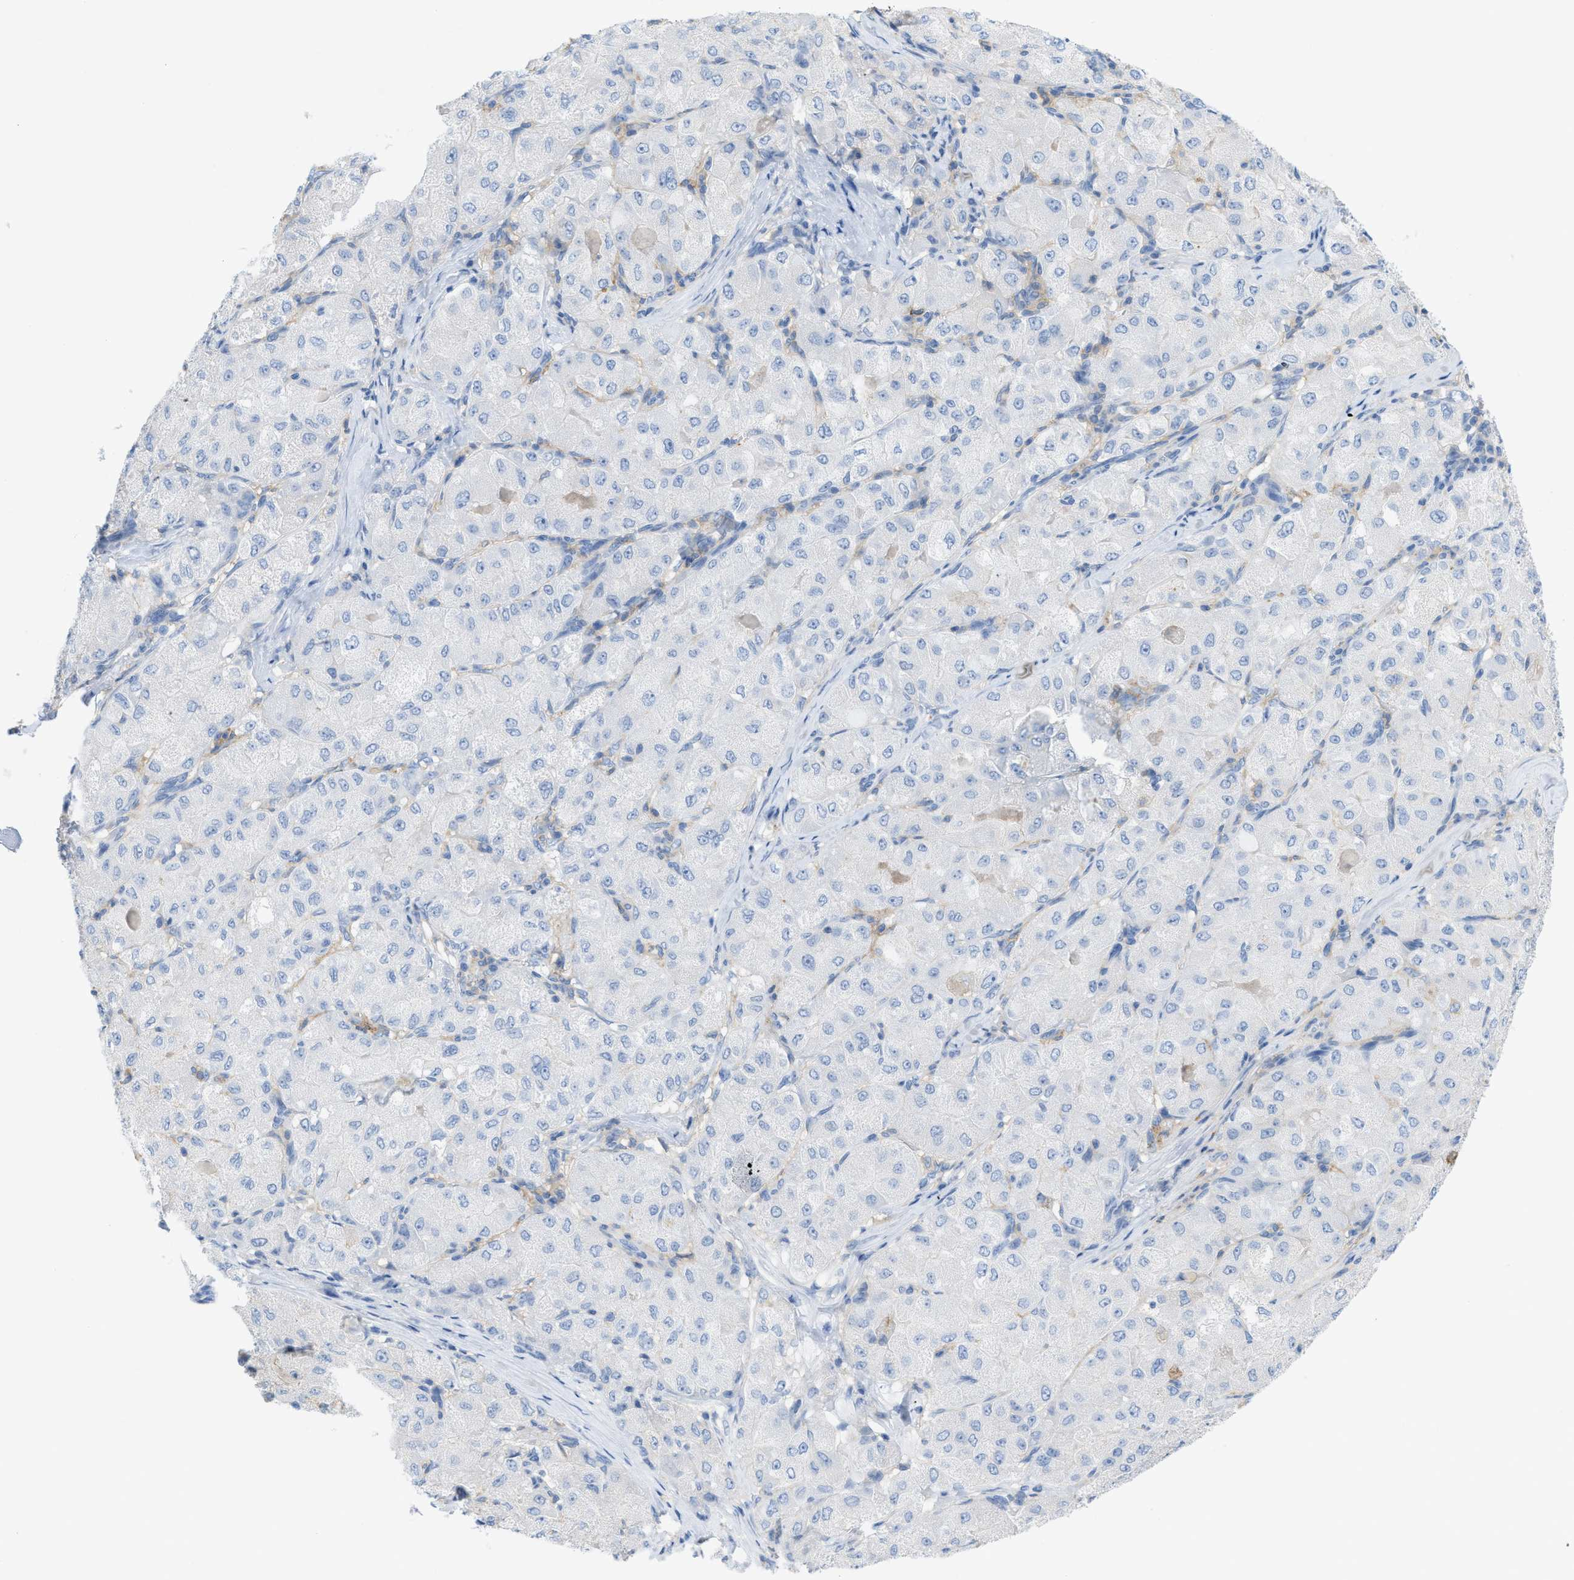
{"staining": {"intensity": "negative", "quantity": "none", "location": "none"}, "tissue": "liver cancer", "cell_type": "Tumor cells", "image_type": "cancer", "snomed": [{"axis": "morphology", "description": "Carcinoma, Hepatocellular, NOS"}, {"axis": "topography", "description": "Liver"}], "caption": "This is an immunohistochemistry (IHC) histopathology image of human liver cancer. There is no positivity in tumor cells.", "gene": "SLC3A2", "patient": {"sex": "male", "age": 80}}